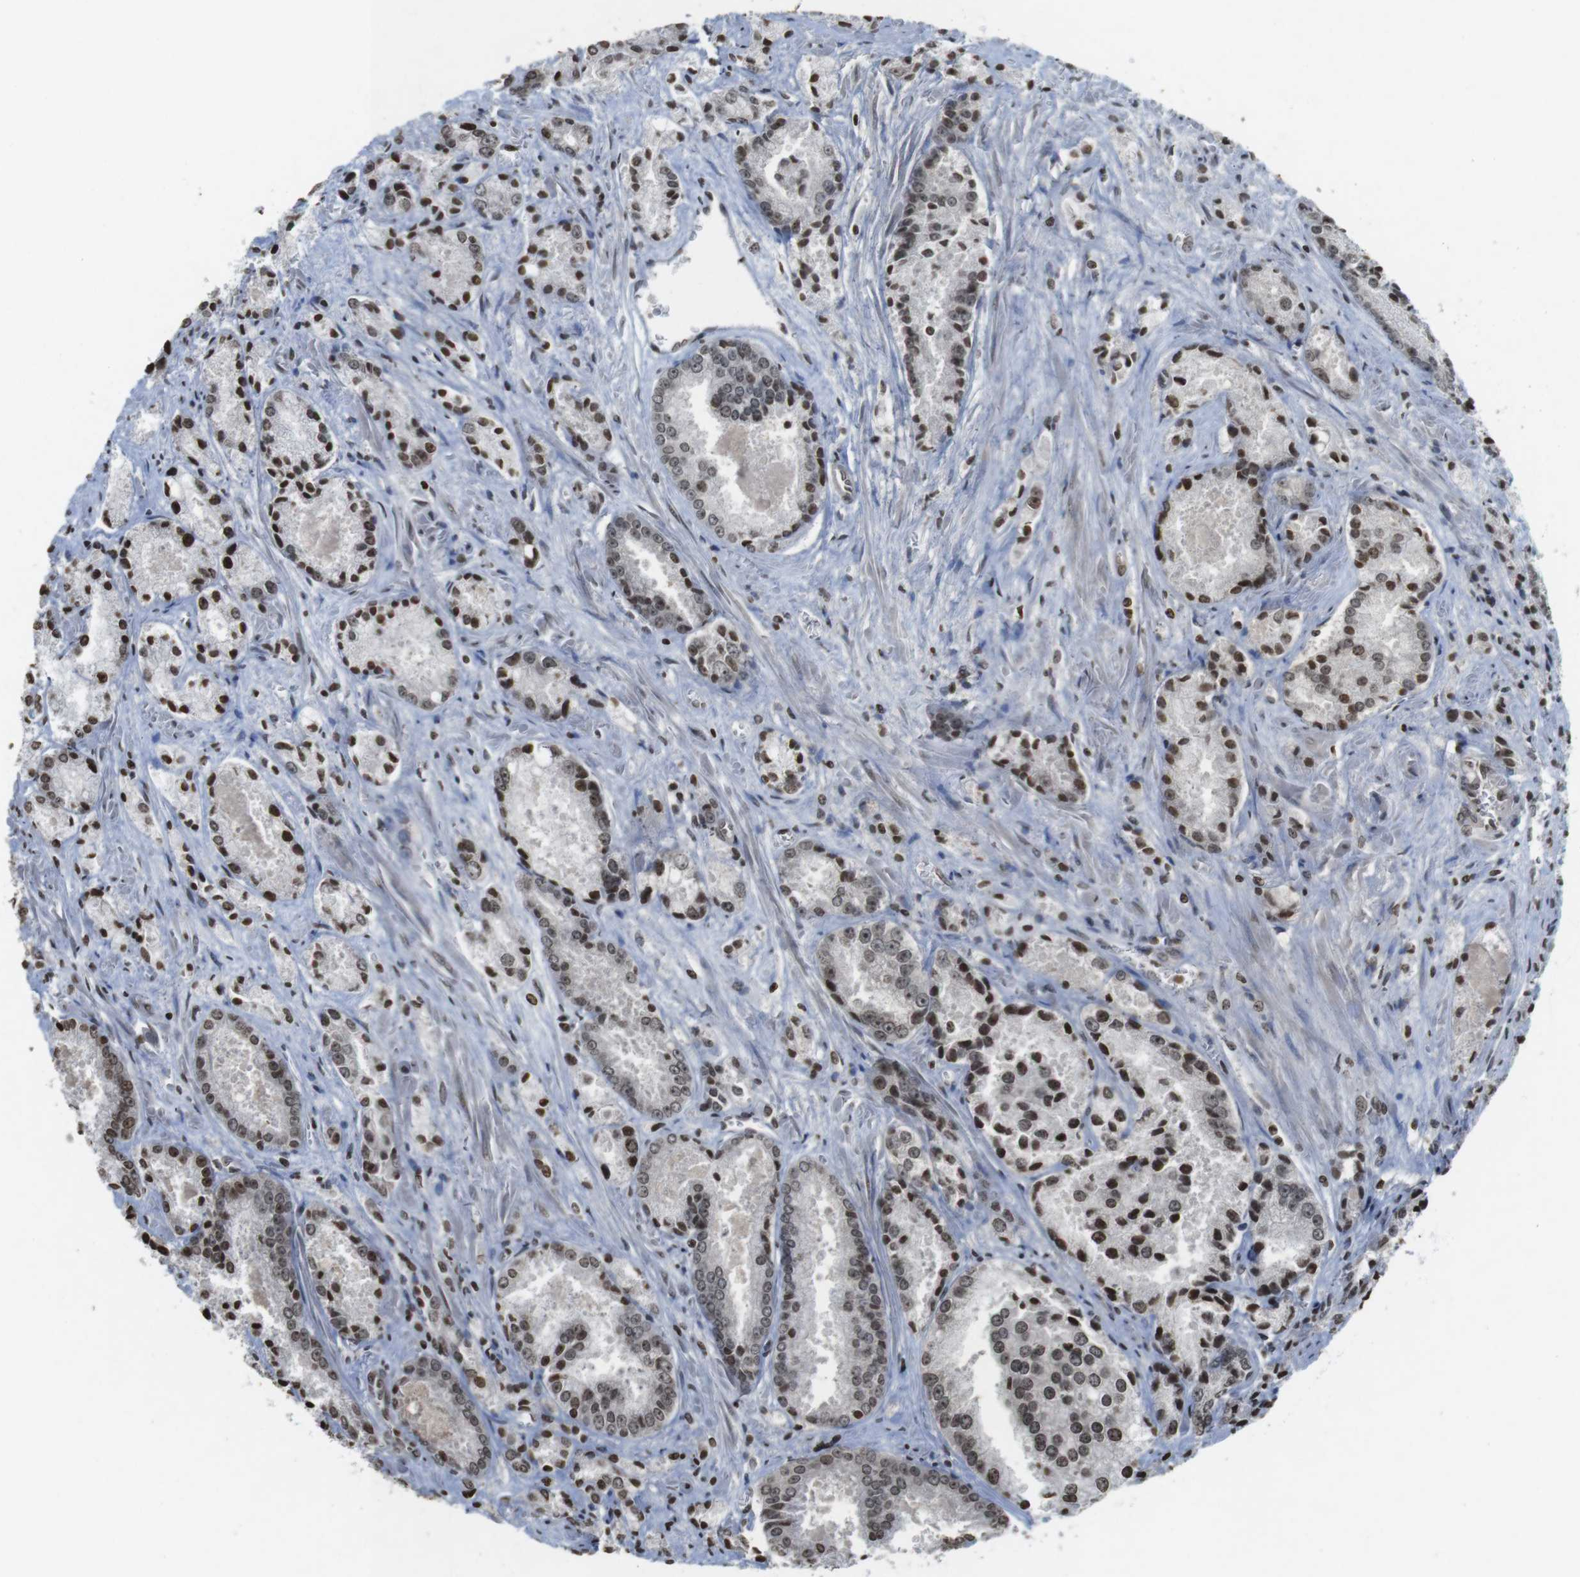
{"staining": {"intensity": "weak", "quantity": ">75%", "location": "nuclear"}, "tissue": "prostate cancer", "cell_type": "Tumor cells", "image_type": "cancer", "snomed": [{"axis": "morphology", "description": "Adenocarcinoma, Low grade"}, {"axis": "topography", "description": "Prostate"}], "caption": "Brown immunohistochemical staining in adenocarcinoma (low-grade) (prostate) reveals weak nuclear positivity in about >75% of tumor cells.", "gene": "FOXA3", "patient": {"sex": "male", "age": 64}}